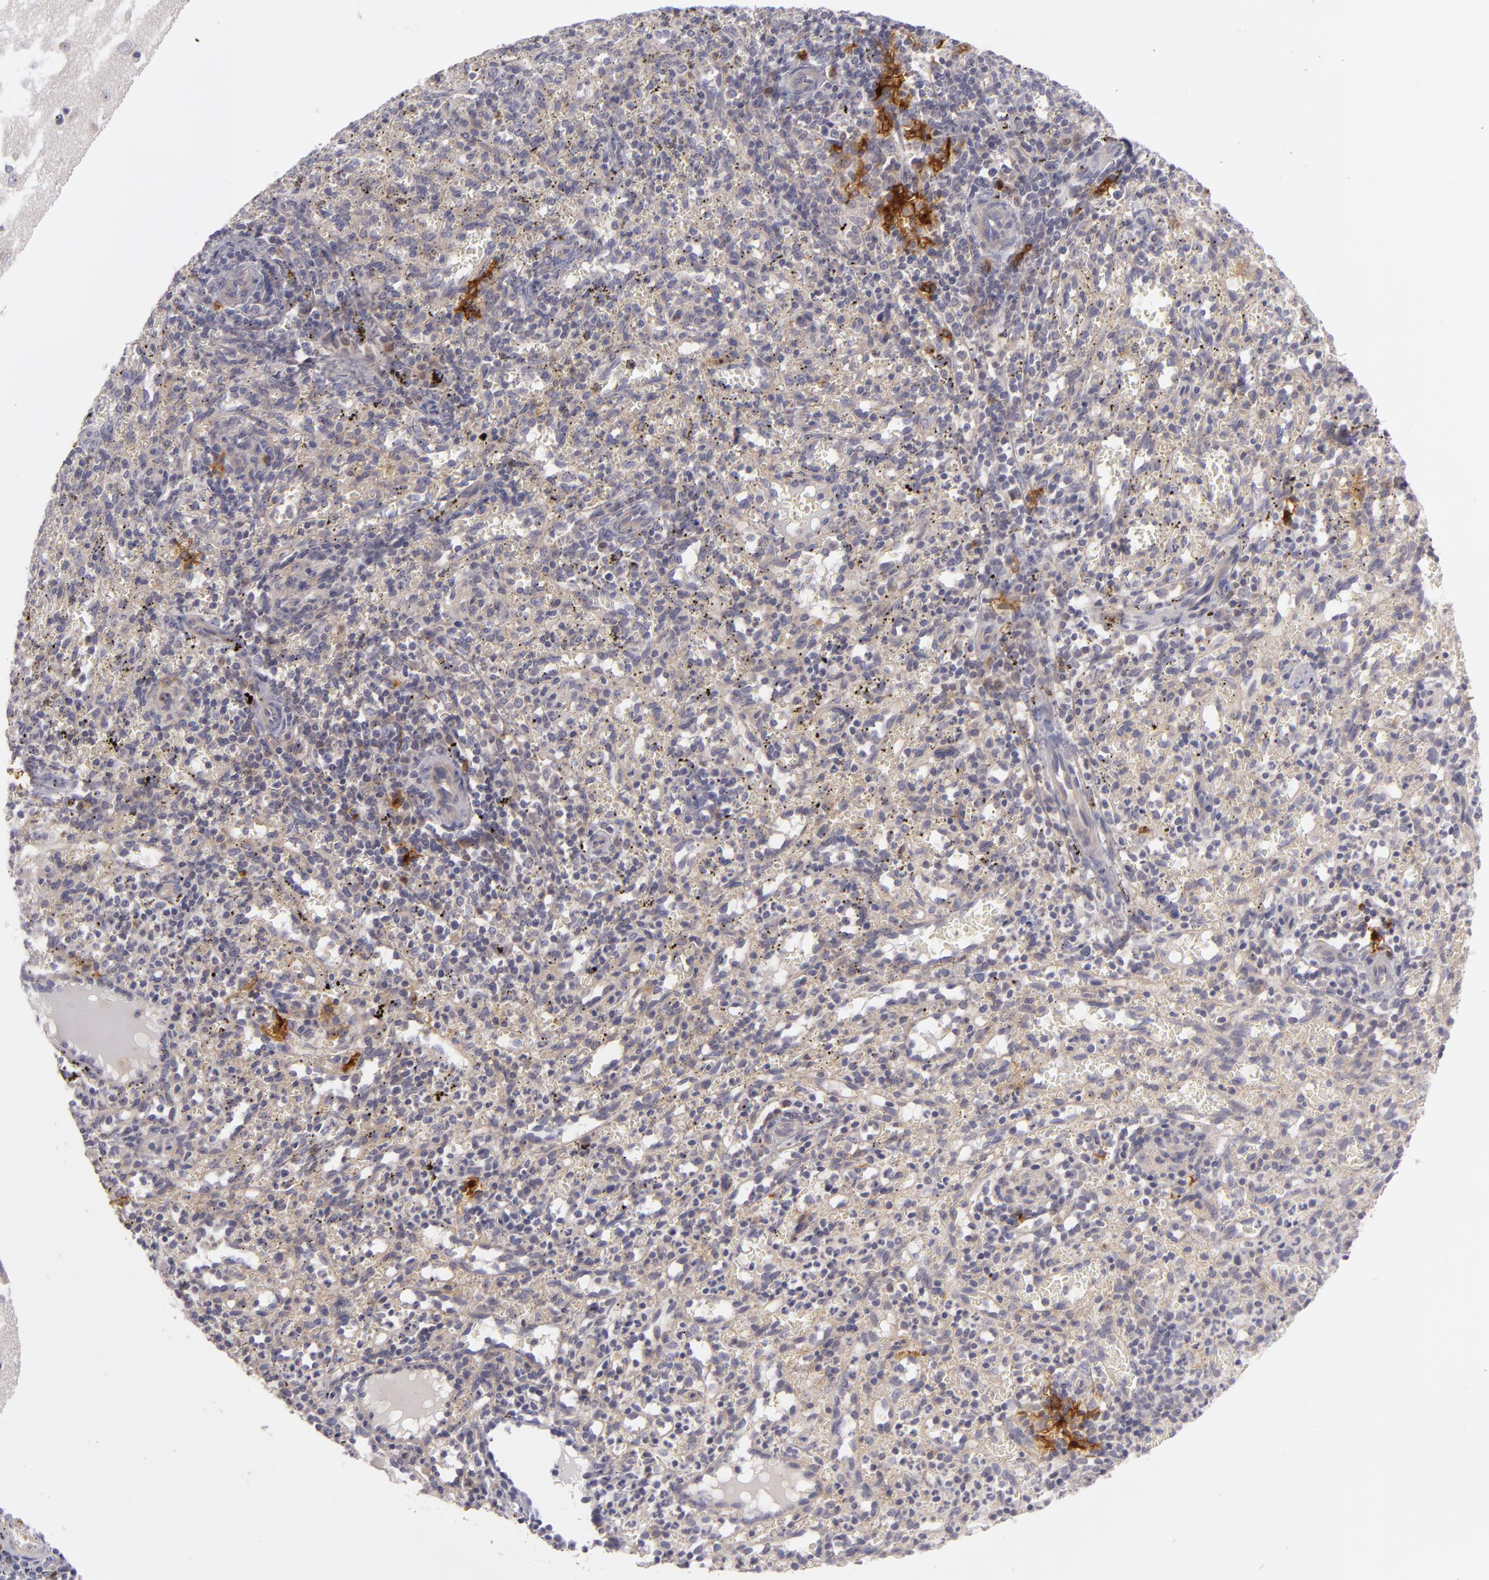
{"staining": {"intensity": "strong", "quantity": "<25%", "location": "cytoplasmic/membranous"}, "tissue": "spleen", "cell_type": "Cells in red pulp", "image_type": "normal", "snomed": [{"axis": "morphology", "description": "Normal tissue, NOS"}, {"axis": "topography", "description": "Spleen"}], "caption": "Cells in red pulp exhibit strong cytoplasmic/membranous positivity in approximately <25% of cells in normal spleen. The staining is performed using DAB (3,3'-diaminobenzidine) brown chromogen to label protein expression. The nuclei are counter-stained blue using hematoxylin.", "gene": "CD83", "patient": {"sex": "female", "age": 10}}